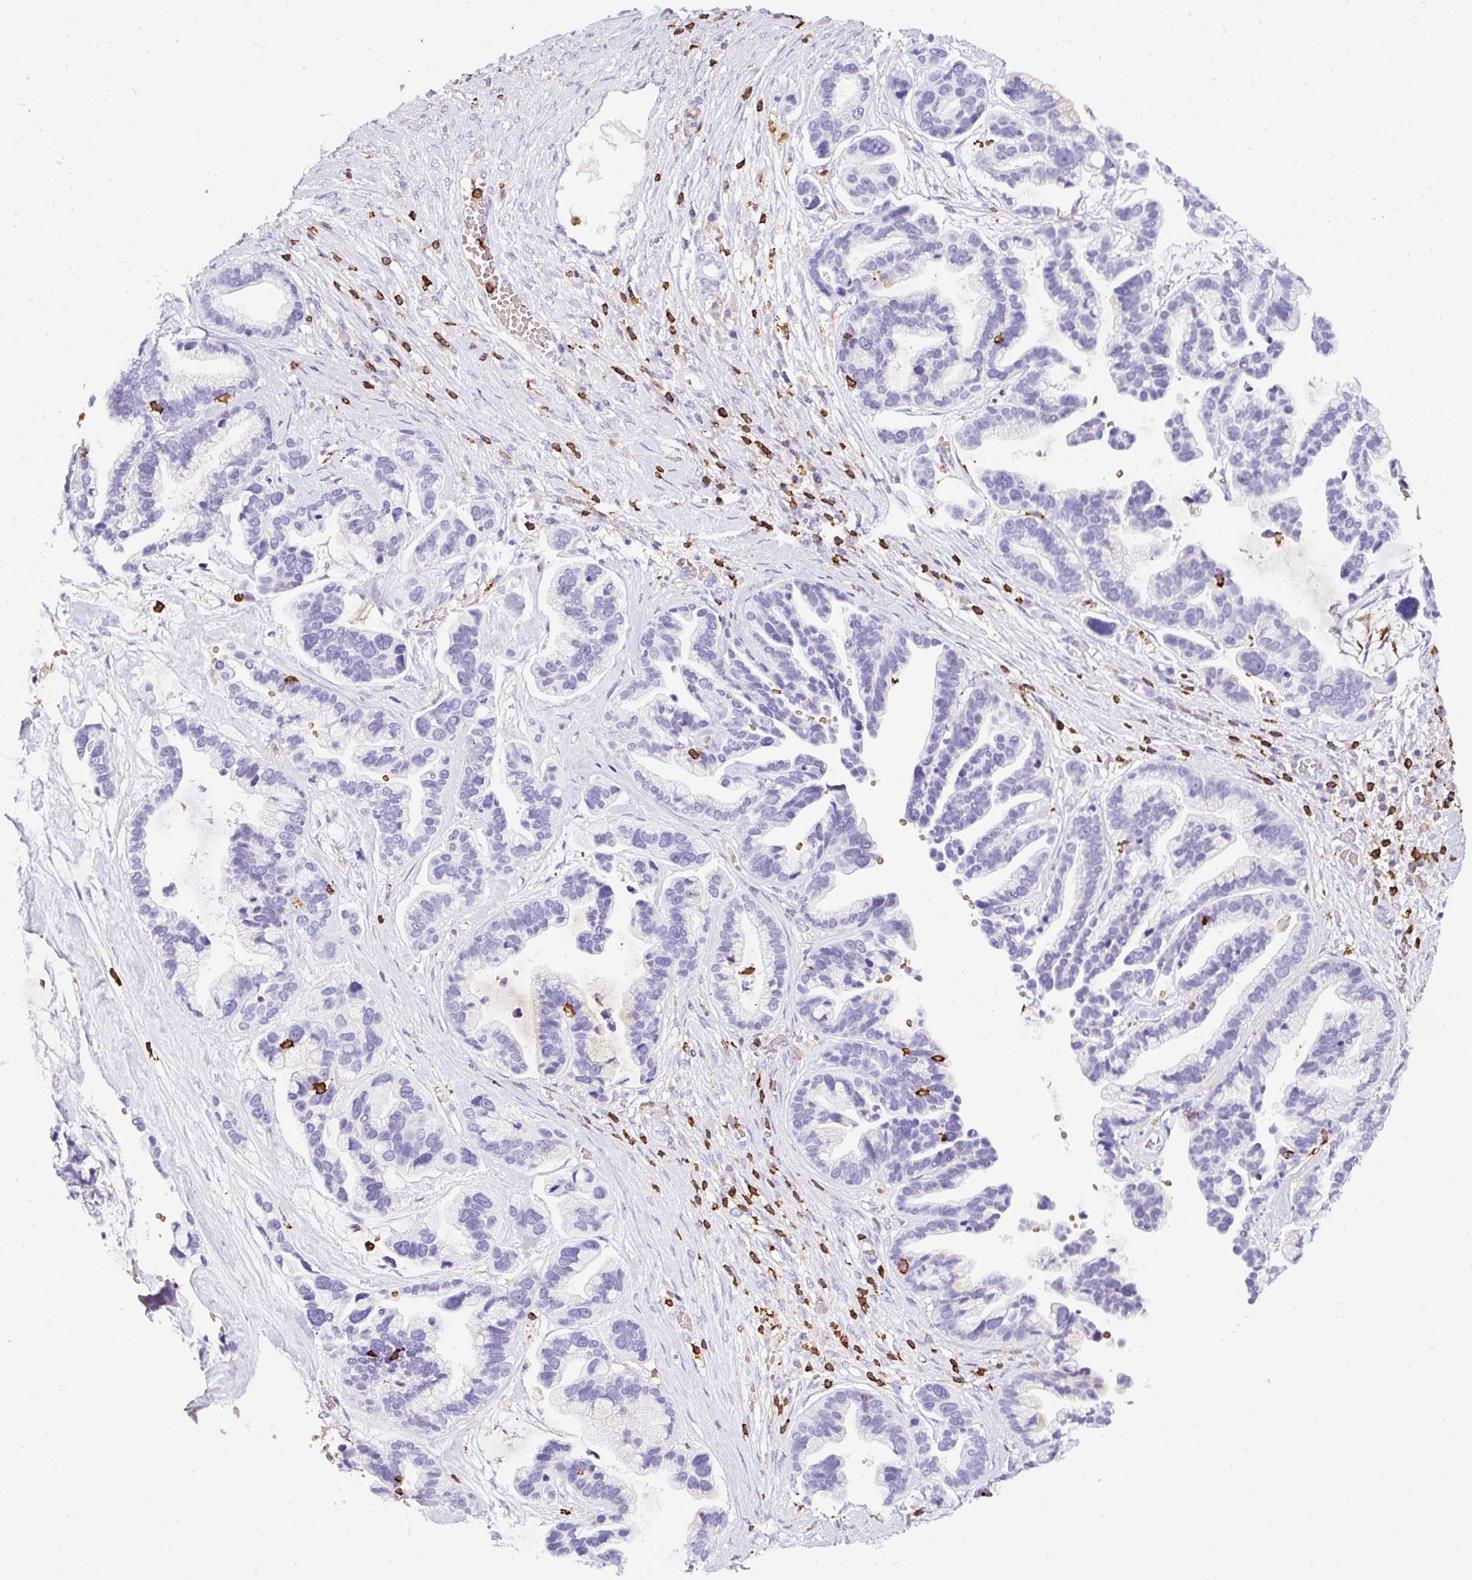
{"staining": {"intensity": "negative", "quantity": "none", "location": "none"}, "tissue": "ovarian cancer", "cell_type": "Tumor cells", "image_type": "cancer", "snomed": [{"axis": "morphology", "description": "Cystadenocarcinoma, serous, NOS"}, {"axis": "topography", "description": "Ovary"}], "caption": "This is an immunohistochemistry photomicrograph of human ovarian serous cystadenocarcinoma. There is no positivity in tumor cells.", "gene": "FAM228B", "patient": {"sex": "female", "age": 56}}